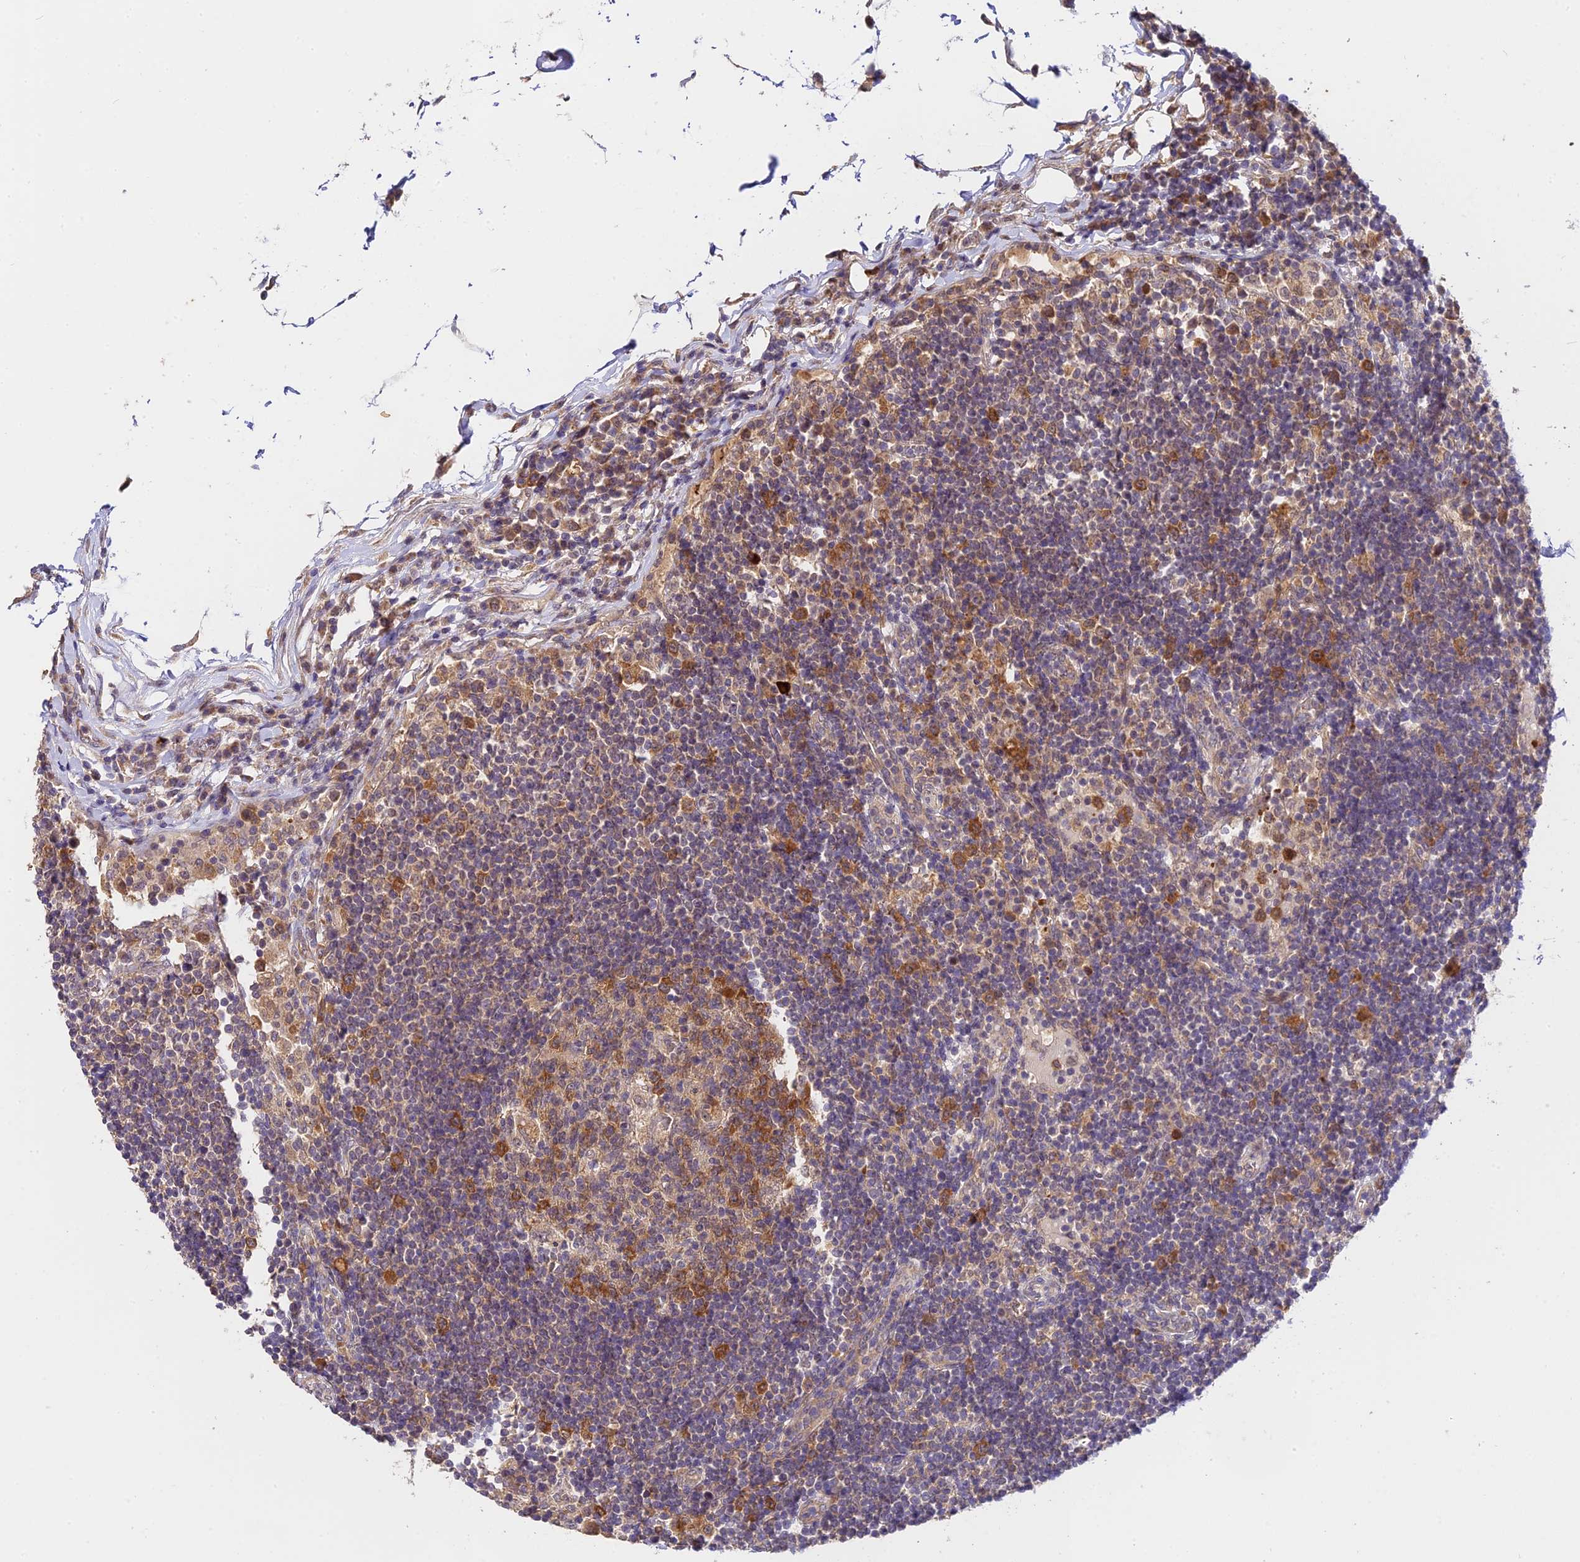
{"staining": {"intensity": "moderate", "quantity": "25%-75%", "location": "cytoplasmic/membranous"}, "tissue": "lymph node", "cell_type": "Germinal center cells", "image_type": "normal", "snomed": [{"axis": "morphology", "description": "Normal tissue, NOS"}, {"axis": "topography", "description": "Lymph node"}], "caption": "Immunohistochemistry (IHC) (DAB (3,3'-diaminobenzidine)) staining of benign human lymph node demonstrates moderate cytoplasmic/membranous protein positivity in approximately 25%-75% of germinal center cells.", "gene": "C3orf20", "patient": {"sex": "female", "age": 53}}